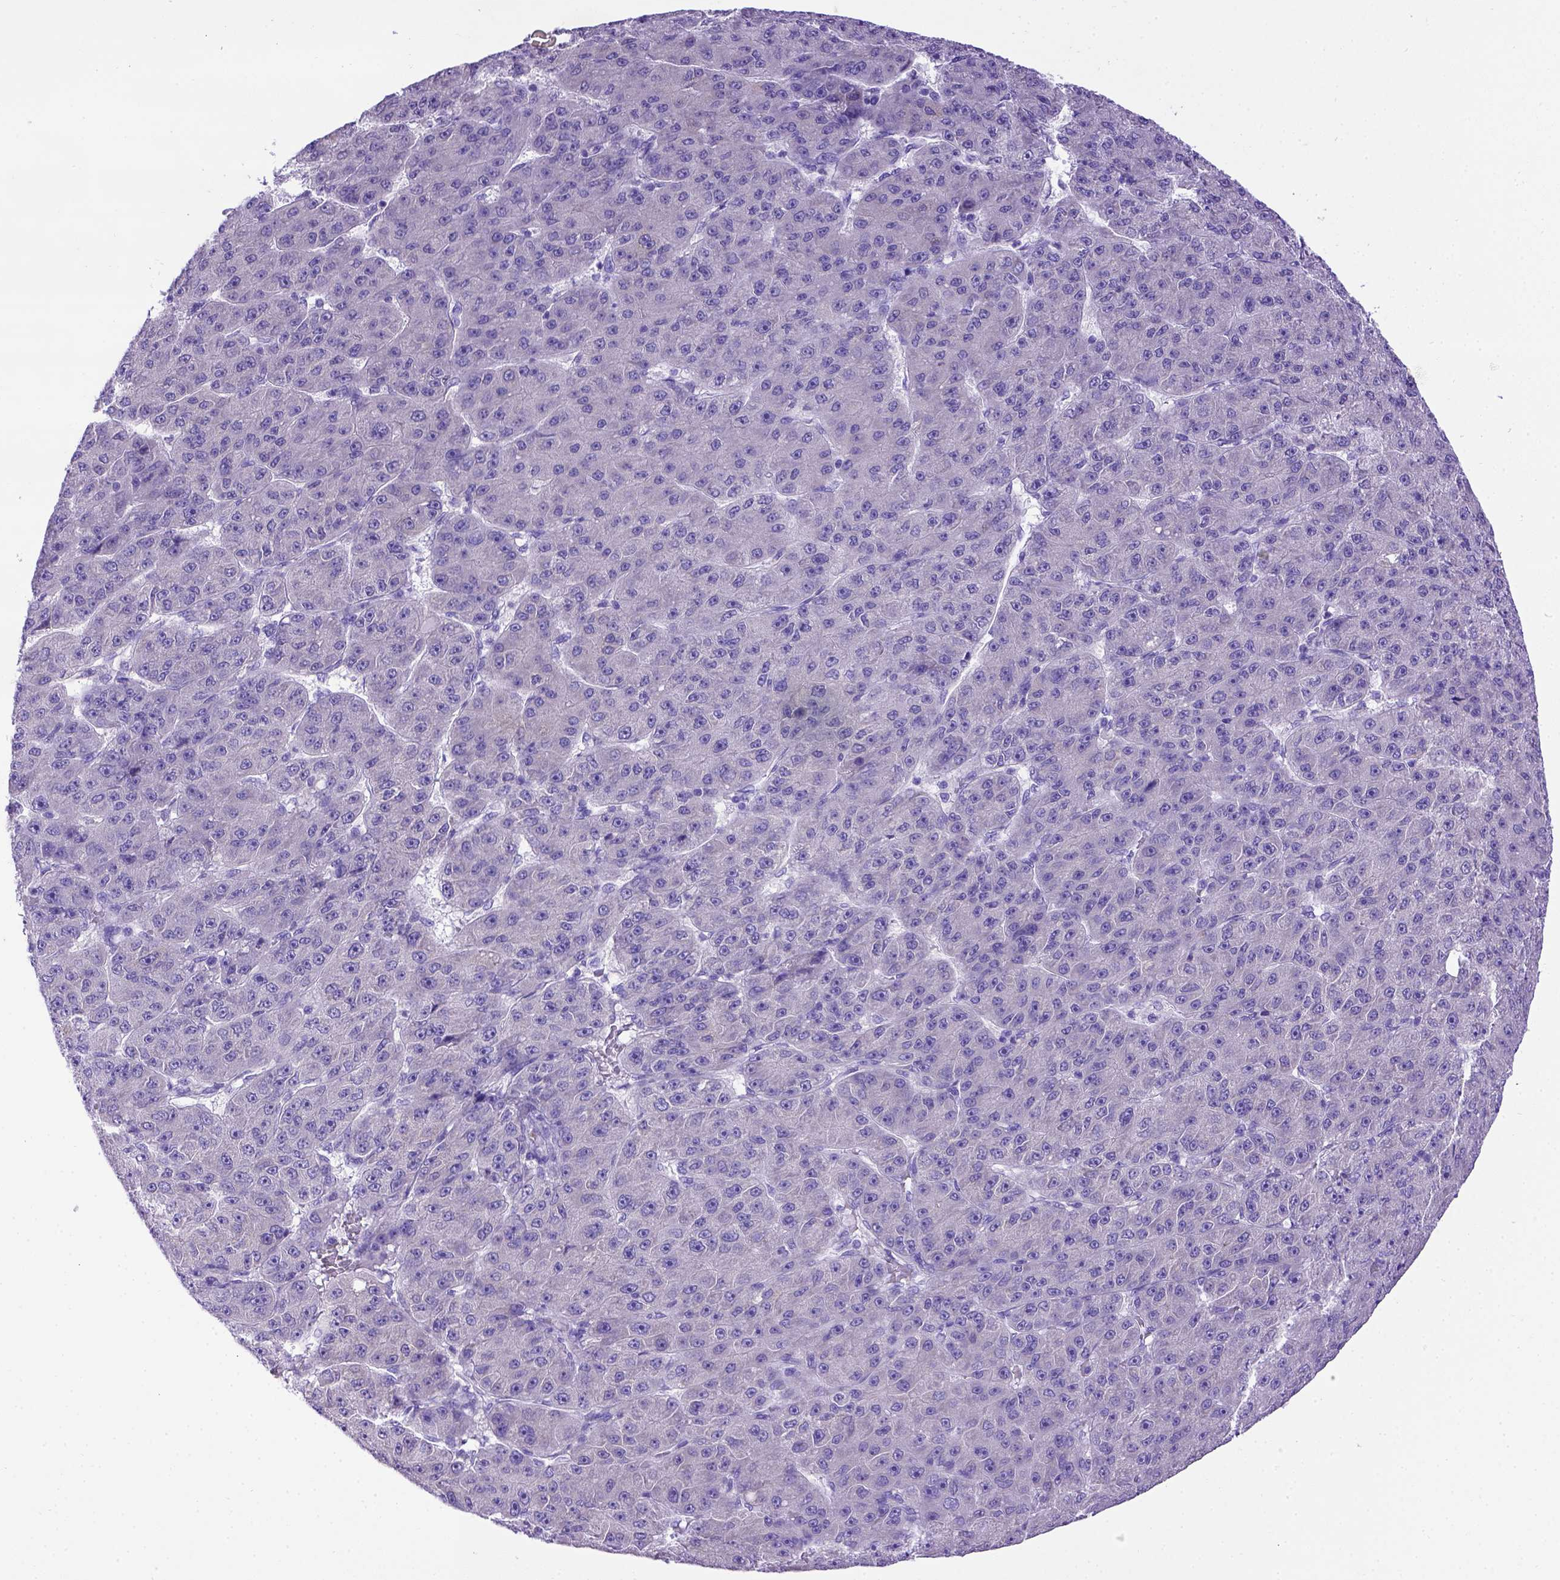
{"staining": {"intensity": "negative", "quantity": "none", "location": "none"}, "tissue": "liver cancer", "cell_type": "Tumor cells", "image_type": "cancer", "snomed": [{"axis": "morphology", "description": "Carcinoma, Hepatocellular, NOS"}, {"axis": "topography", "description": "Liver"}], "caption": "Immunohistochemistry micrograph of human liver cancer stained for a protein (brown), which exhibits no staining in tumor cells.", "gene": "PTGES", "patient": {"sex": "male", "age": 67}}